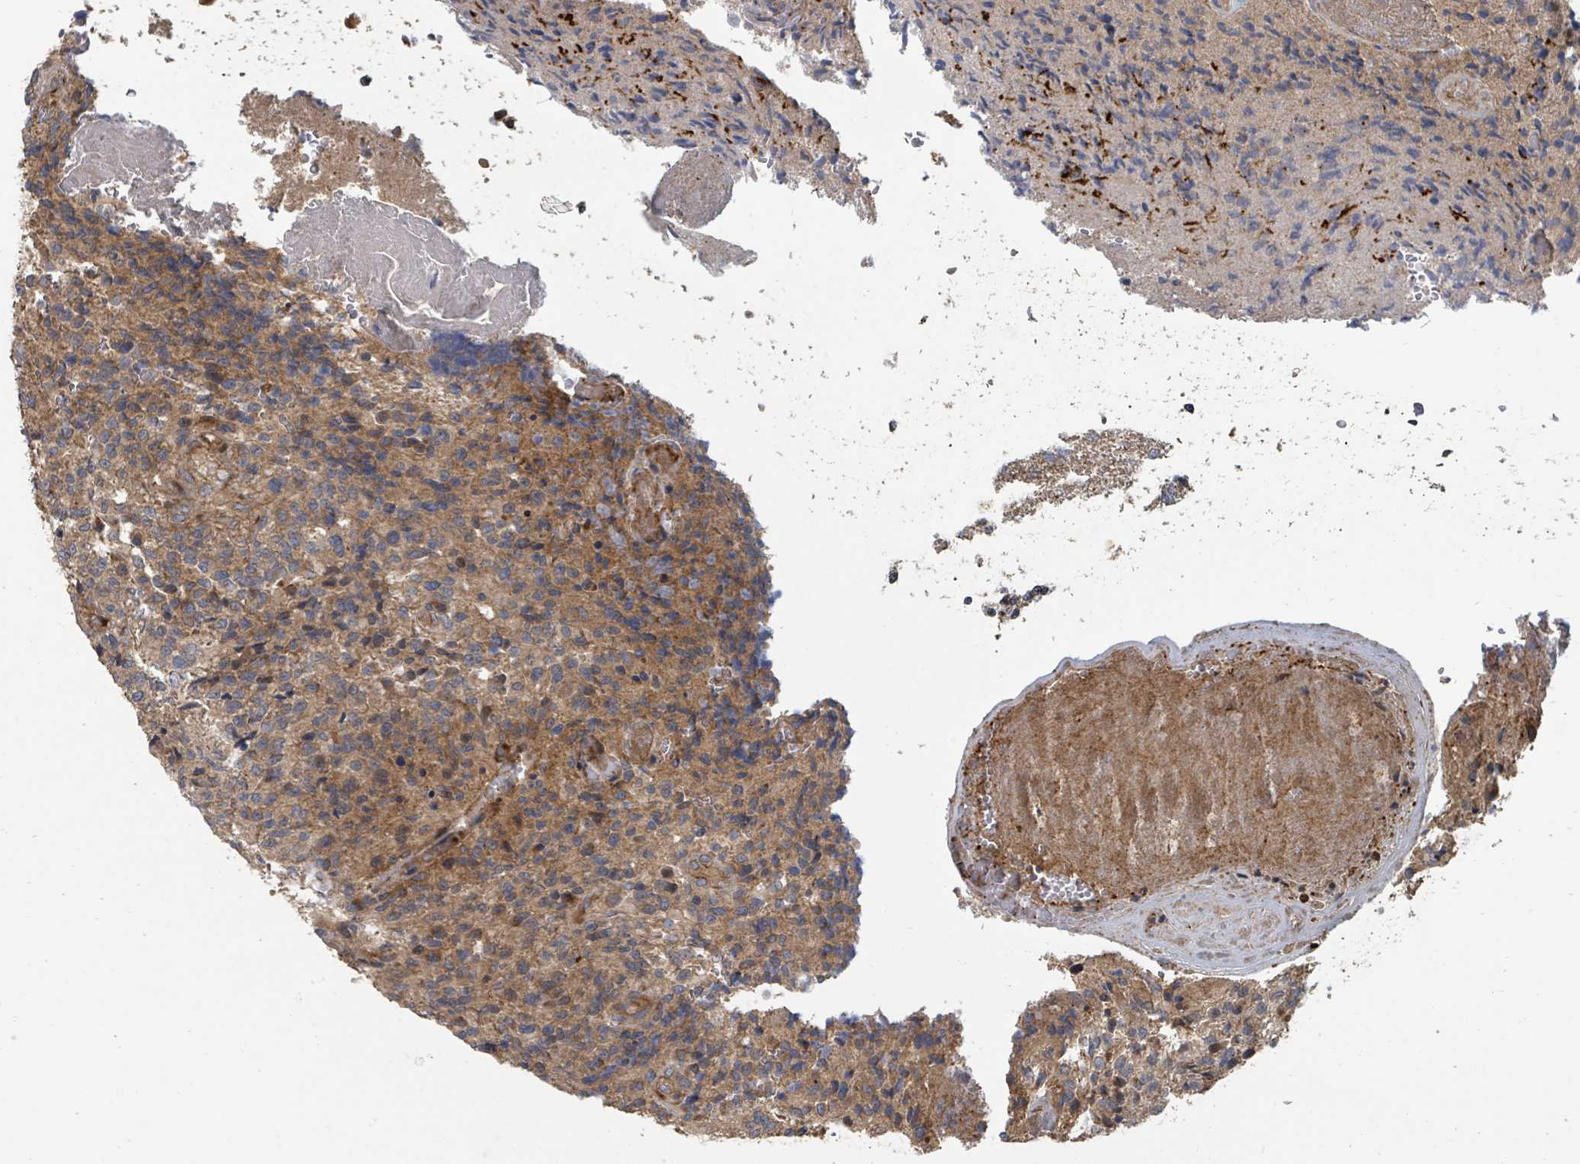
{"staining": {"intensity": "moderate", "quantity": ">75%", "location": "cytoplasmic/membranous"}, "tissue": "glioma", "cell_type": "Tumor cells", "image_type": "cancer", "snomed": [{"axis": "morphology", "description": "Normal tissue, NOS"}, {"axis": "morphology", "description": "Glioma, malignant, High grade"}, {"axis": "topography", "description": "Cerebral cortex"}], "caption": "Moderate cytoplasmic/membranous protein expression is seen in about >75% of tumor cells in malignant glioma (high-grade). (DAB IHC, brown staining for protein, blue staining for nuclei).", "gene": "DPM1", "patient": {"sex": "male", "age": 56}}